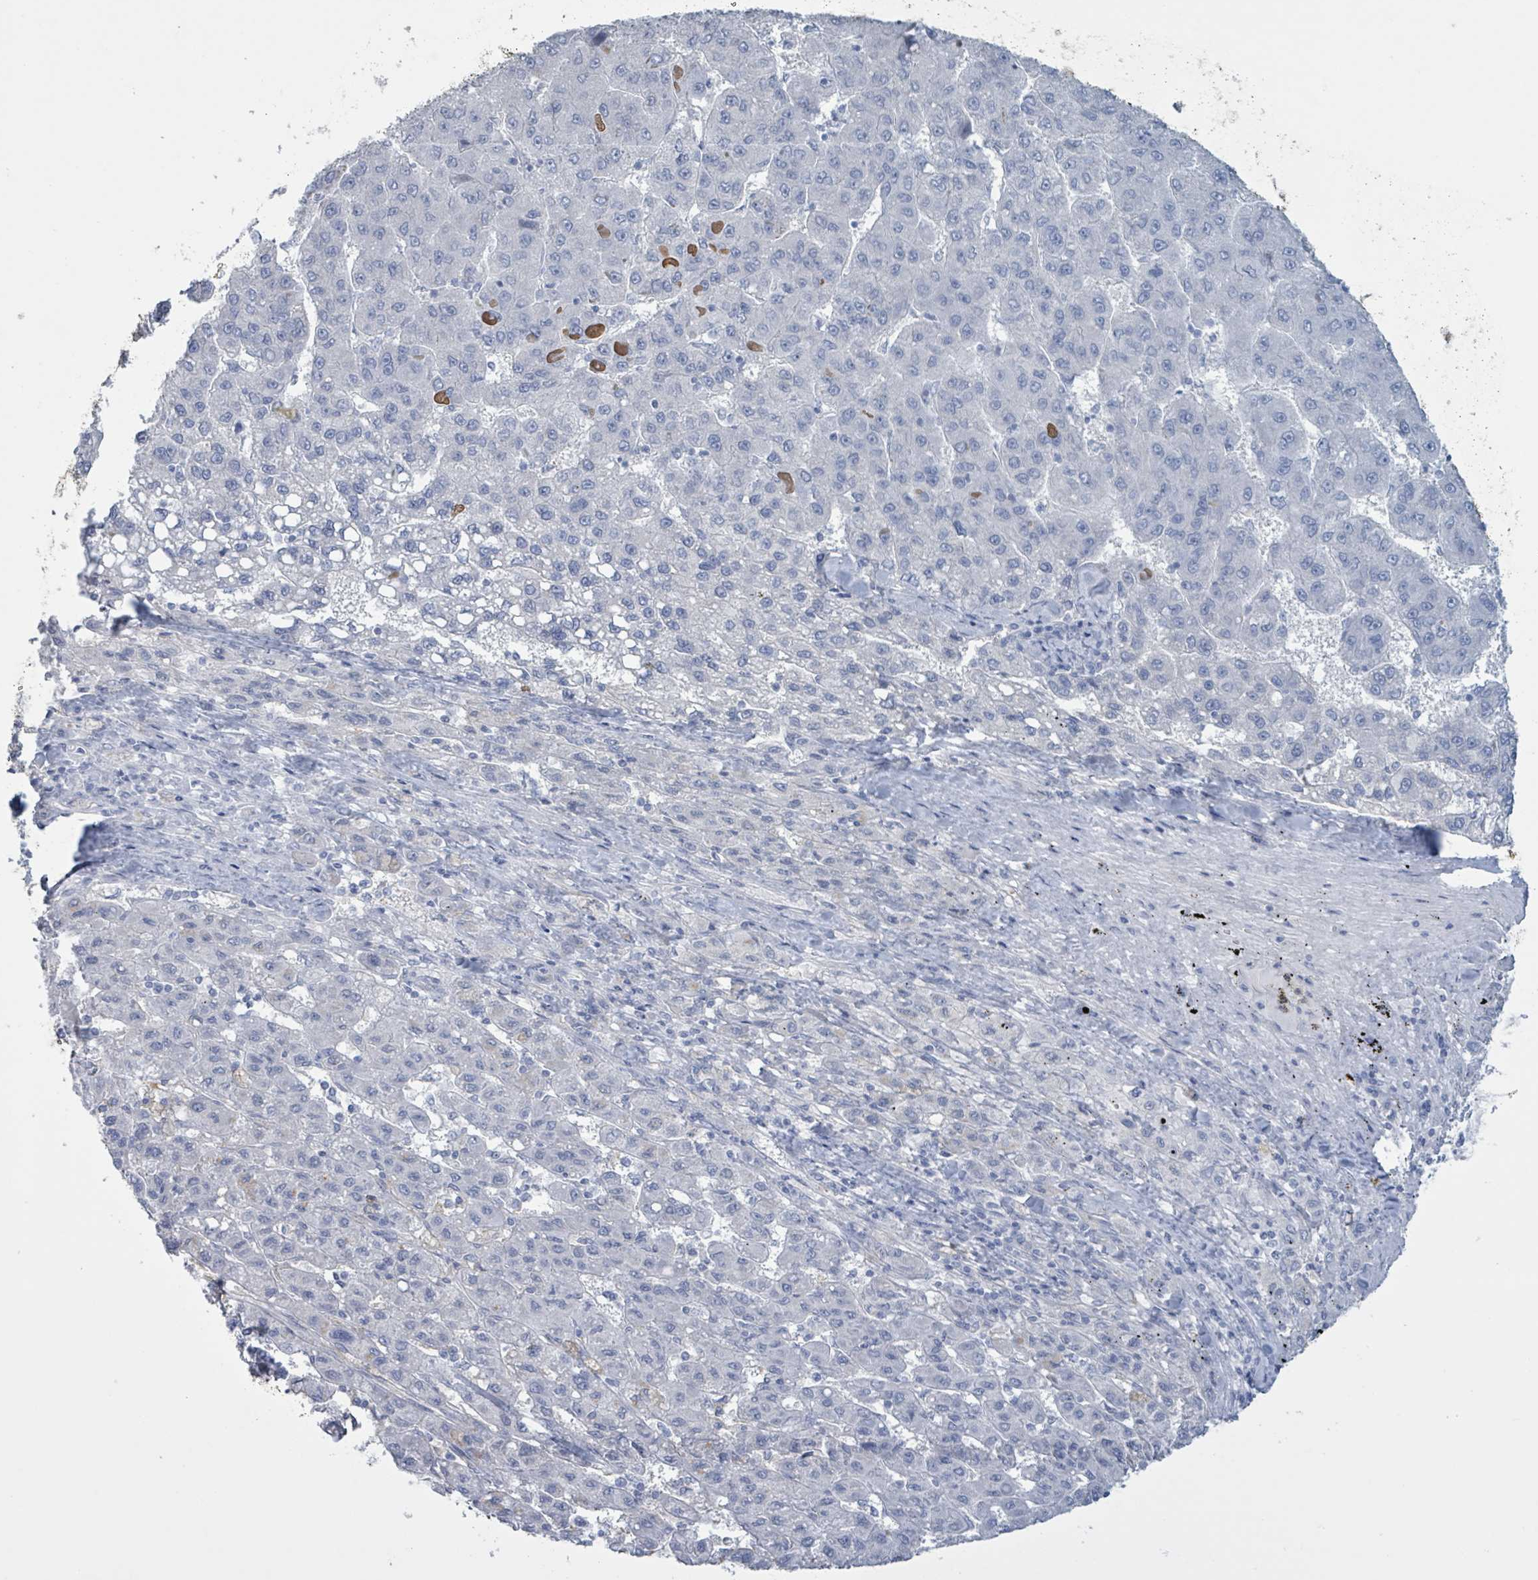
{"staining": {"intensity": "negative", "quantity": "none", "location": "none"}, "tissue": "liver cancer", "cell_type": "Tumor cells", "image_type": "cancer", "snomed": [{"axis": "morphology", "description": "Carcinoma, Hepatocellular, NOS"}, {"axis": "topography", "description": "Liver"}], "caption": "DAB (3,3'-diaminobenzidine) immunohistochemical staining of human liver cancer reveals no significant staining in tumor cells.", "gene": "CT45A5", "patient": {"sex": "female", "age": 82}}